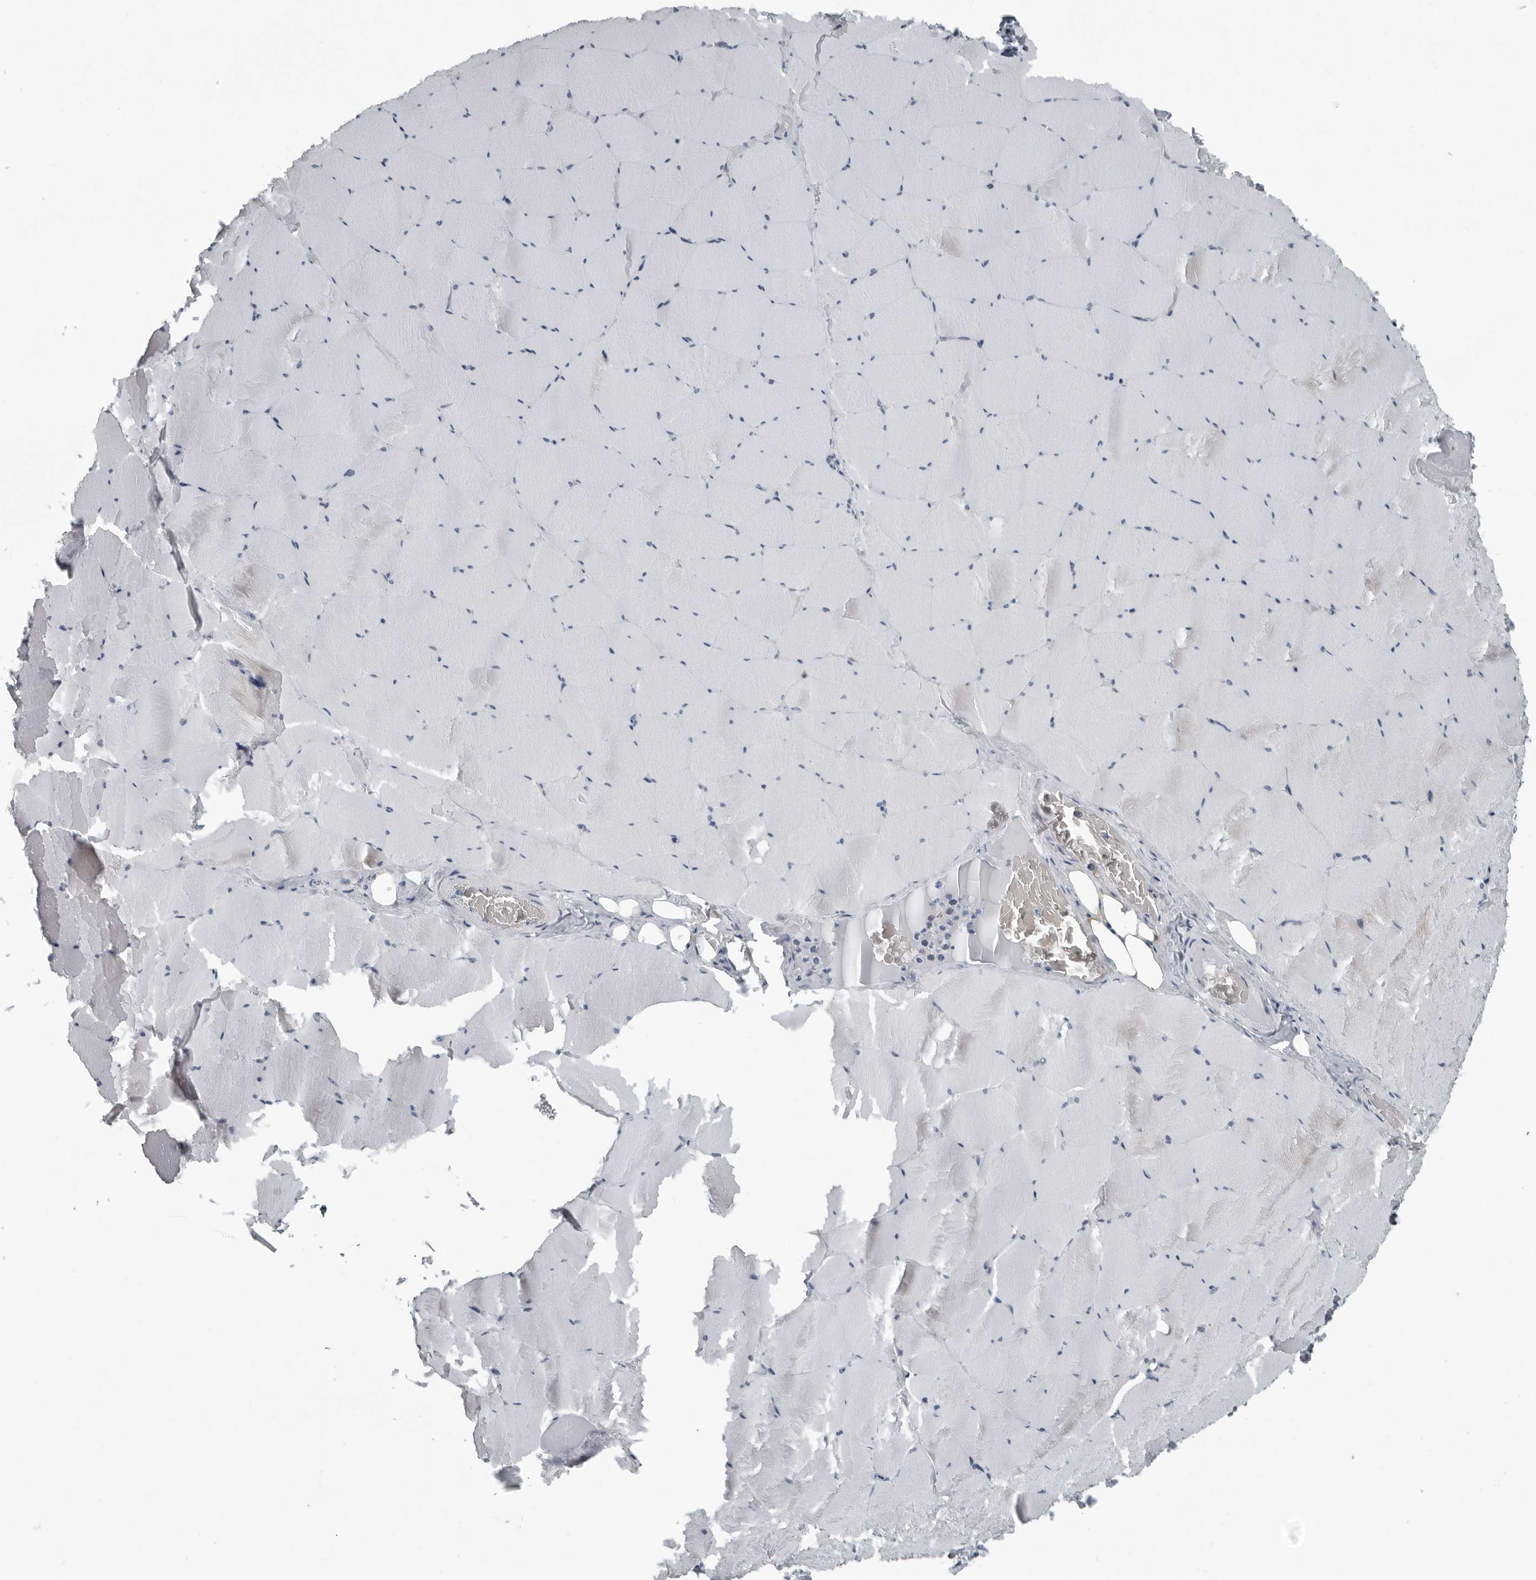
{"staining": {"intensity": "weak", "quantity": "<25%", "location": "cytoplasmic/membranous"}, "tissue": "skeletal muscle", "cell_type": "Myocytes", "image_type": "normal", "snomed": [{"axis": "morphology", "description": "Normal tissue, NOS"}, {"axis": "topography", "description": "Skeletal muscle"}], "caption": "Immunohistochemistry micrograph of benign skeletal muscle: skeletal muscle stained with DAB demonstrates no significant protein staining in myocytes.", "gene": "PDCD11", "patient": {"sex": "male", "age": 62}}